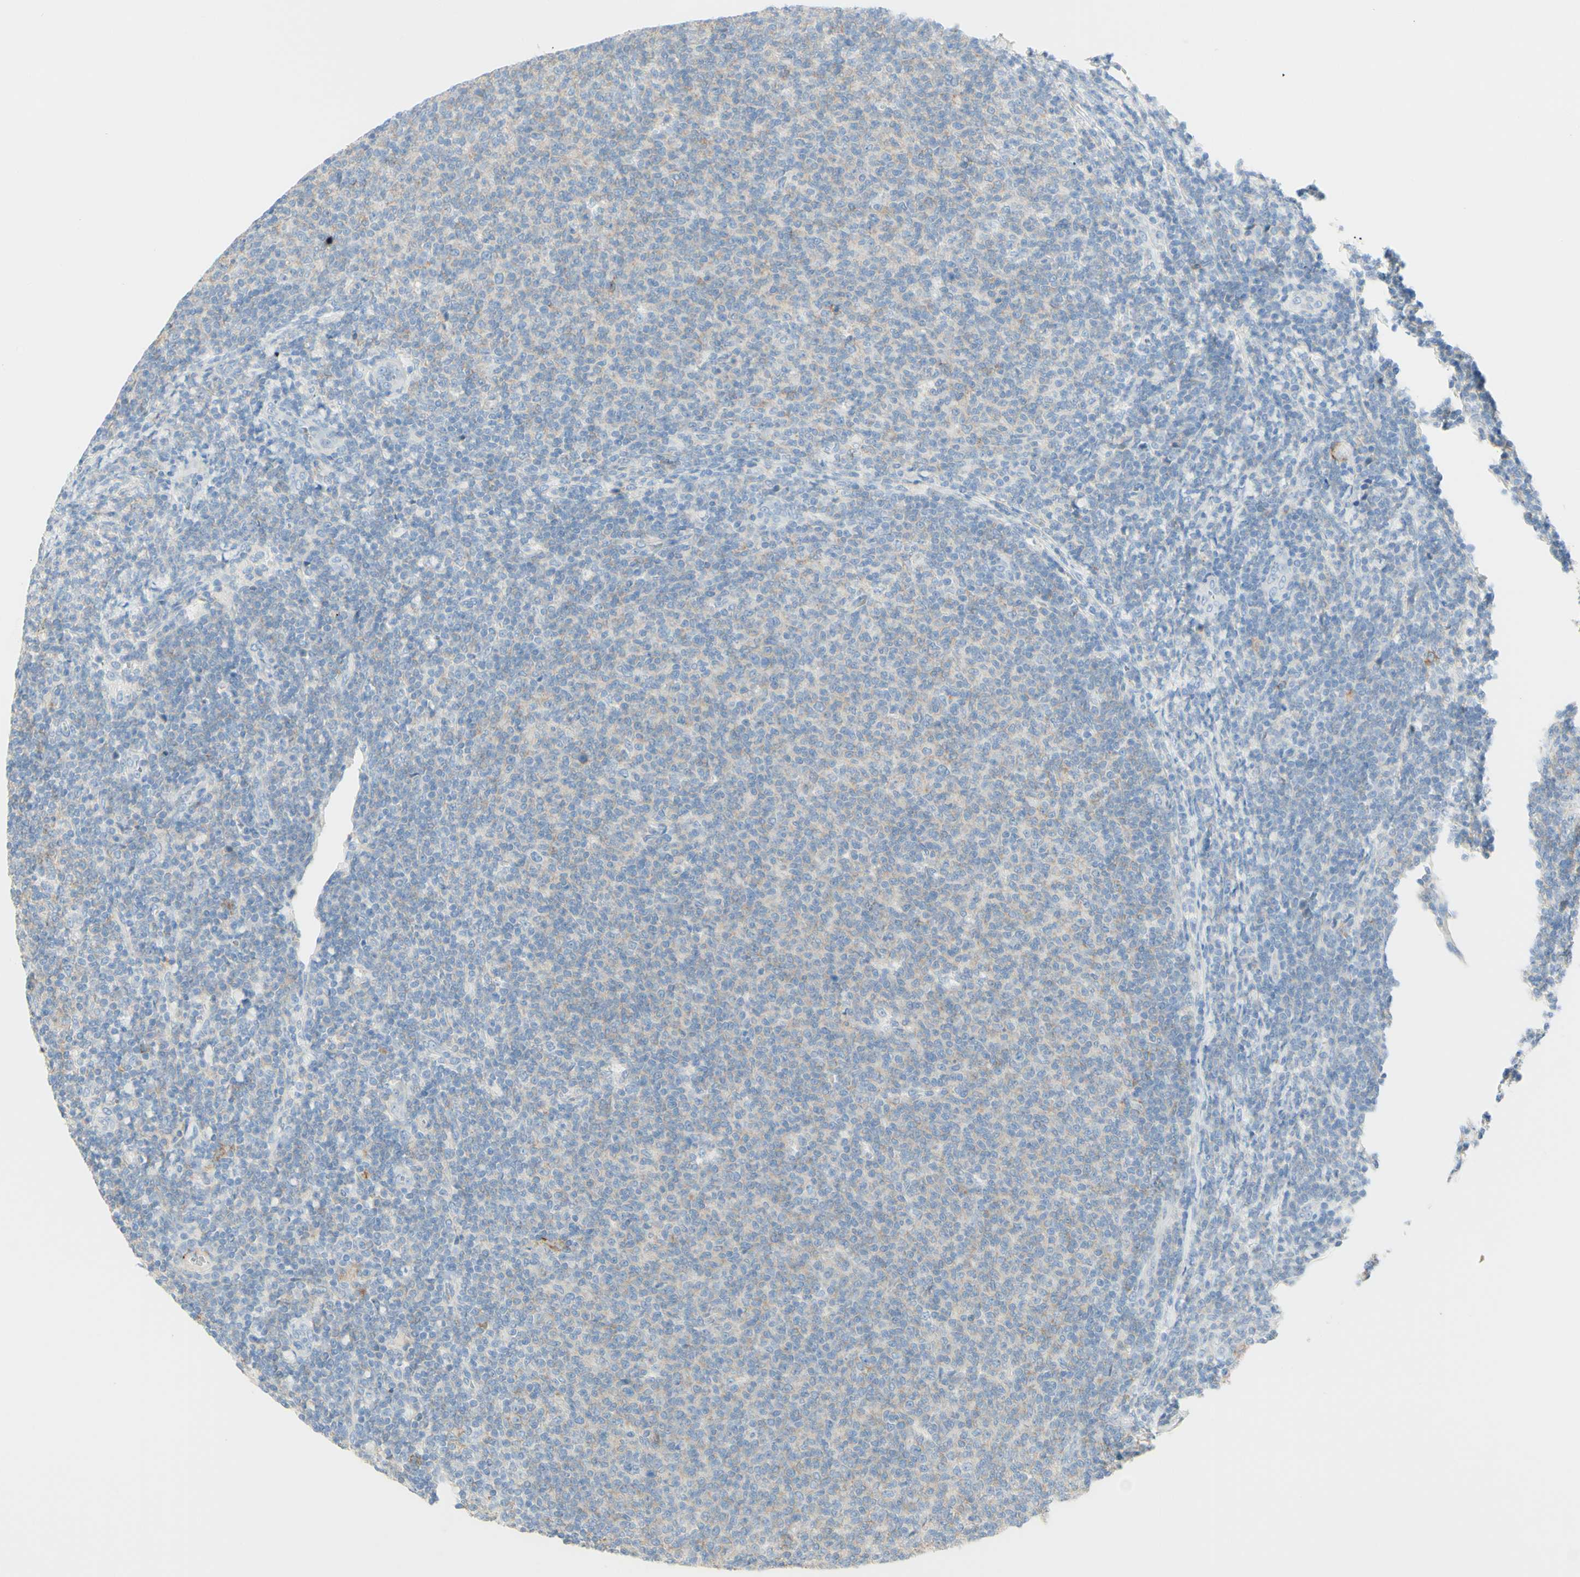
{"staining": {"intensity": "negative", "quantity": "none", "location": "none"}, "tissue": "lymphoma", "cell_type": "Tumor cells", "image_type": "cancer", "snomed": [{"axis": "morphology", "description": "Malignant lymphoma, non-Hodgkin's type, Low grade"}, {"axis": "topography", "description": "Lymph node"}], "caption": "High magnification brightfield microscopy of malignant lymphoma, non-Hodgkin's type (low-grade) stained with DAB (brown) and counterstained with hematoxylin (blue): tumor cells show no significant expression.", "gene": "ALCAM", "patient": {"sex": "male", "age": 66}}